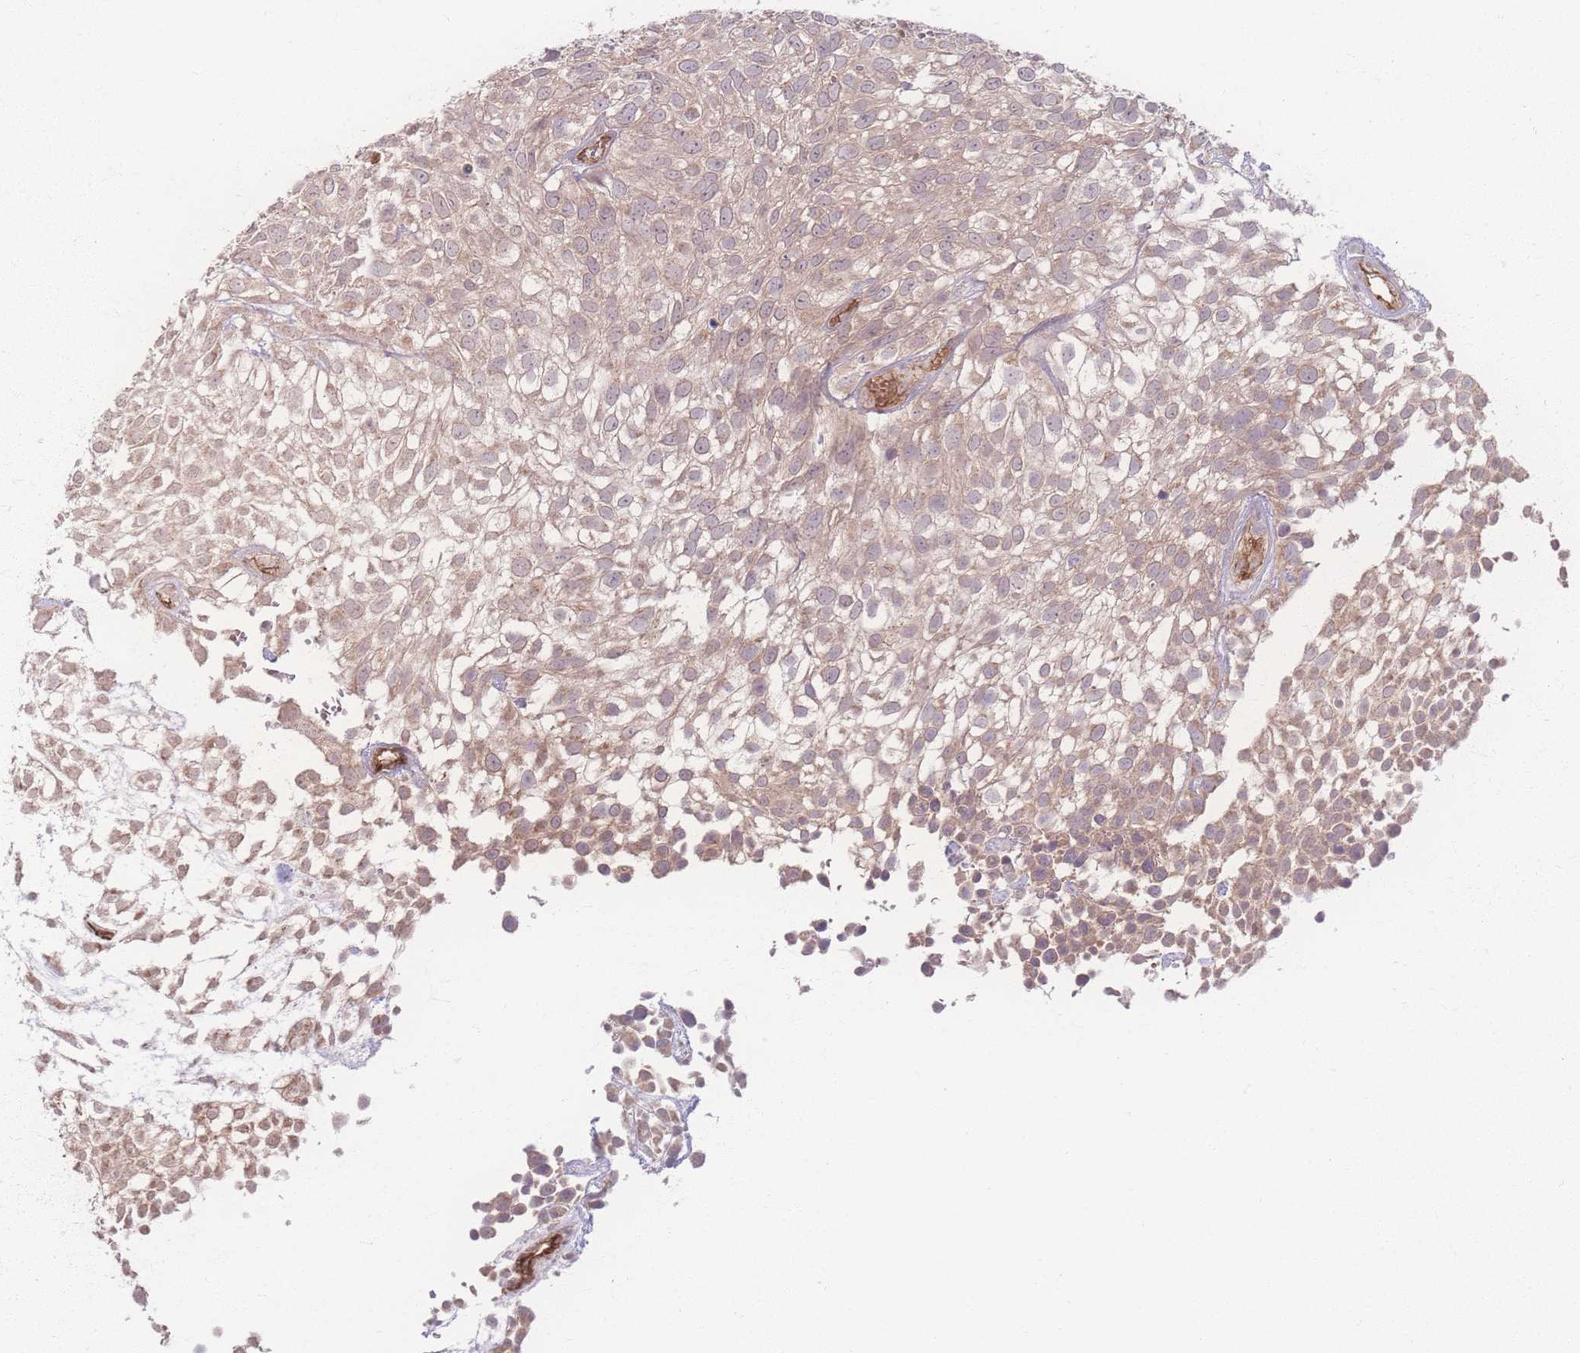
{"staining": {"intensity": "weak", "quantity": ">75%", "location": "cytoplasmic/membranous"}, "tissue": "urothelial cancer", "cell_type": "Tumor cells", "image_type": "cancer", "snomed": [{"axis": "morphology", "description": "Urothelial carcinoma, High grade"}, {"axis": "topography", "description": "Urinary bladder"}], "caption": "Protein expression analysis of human urothelial cancer reveals weak cytoplasmic/membranous expression in approximately >75% of tumor cells.", "gene": "INSR", "patient": {"sex": "male", "age": 56}}